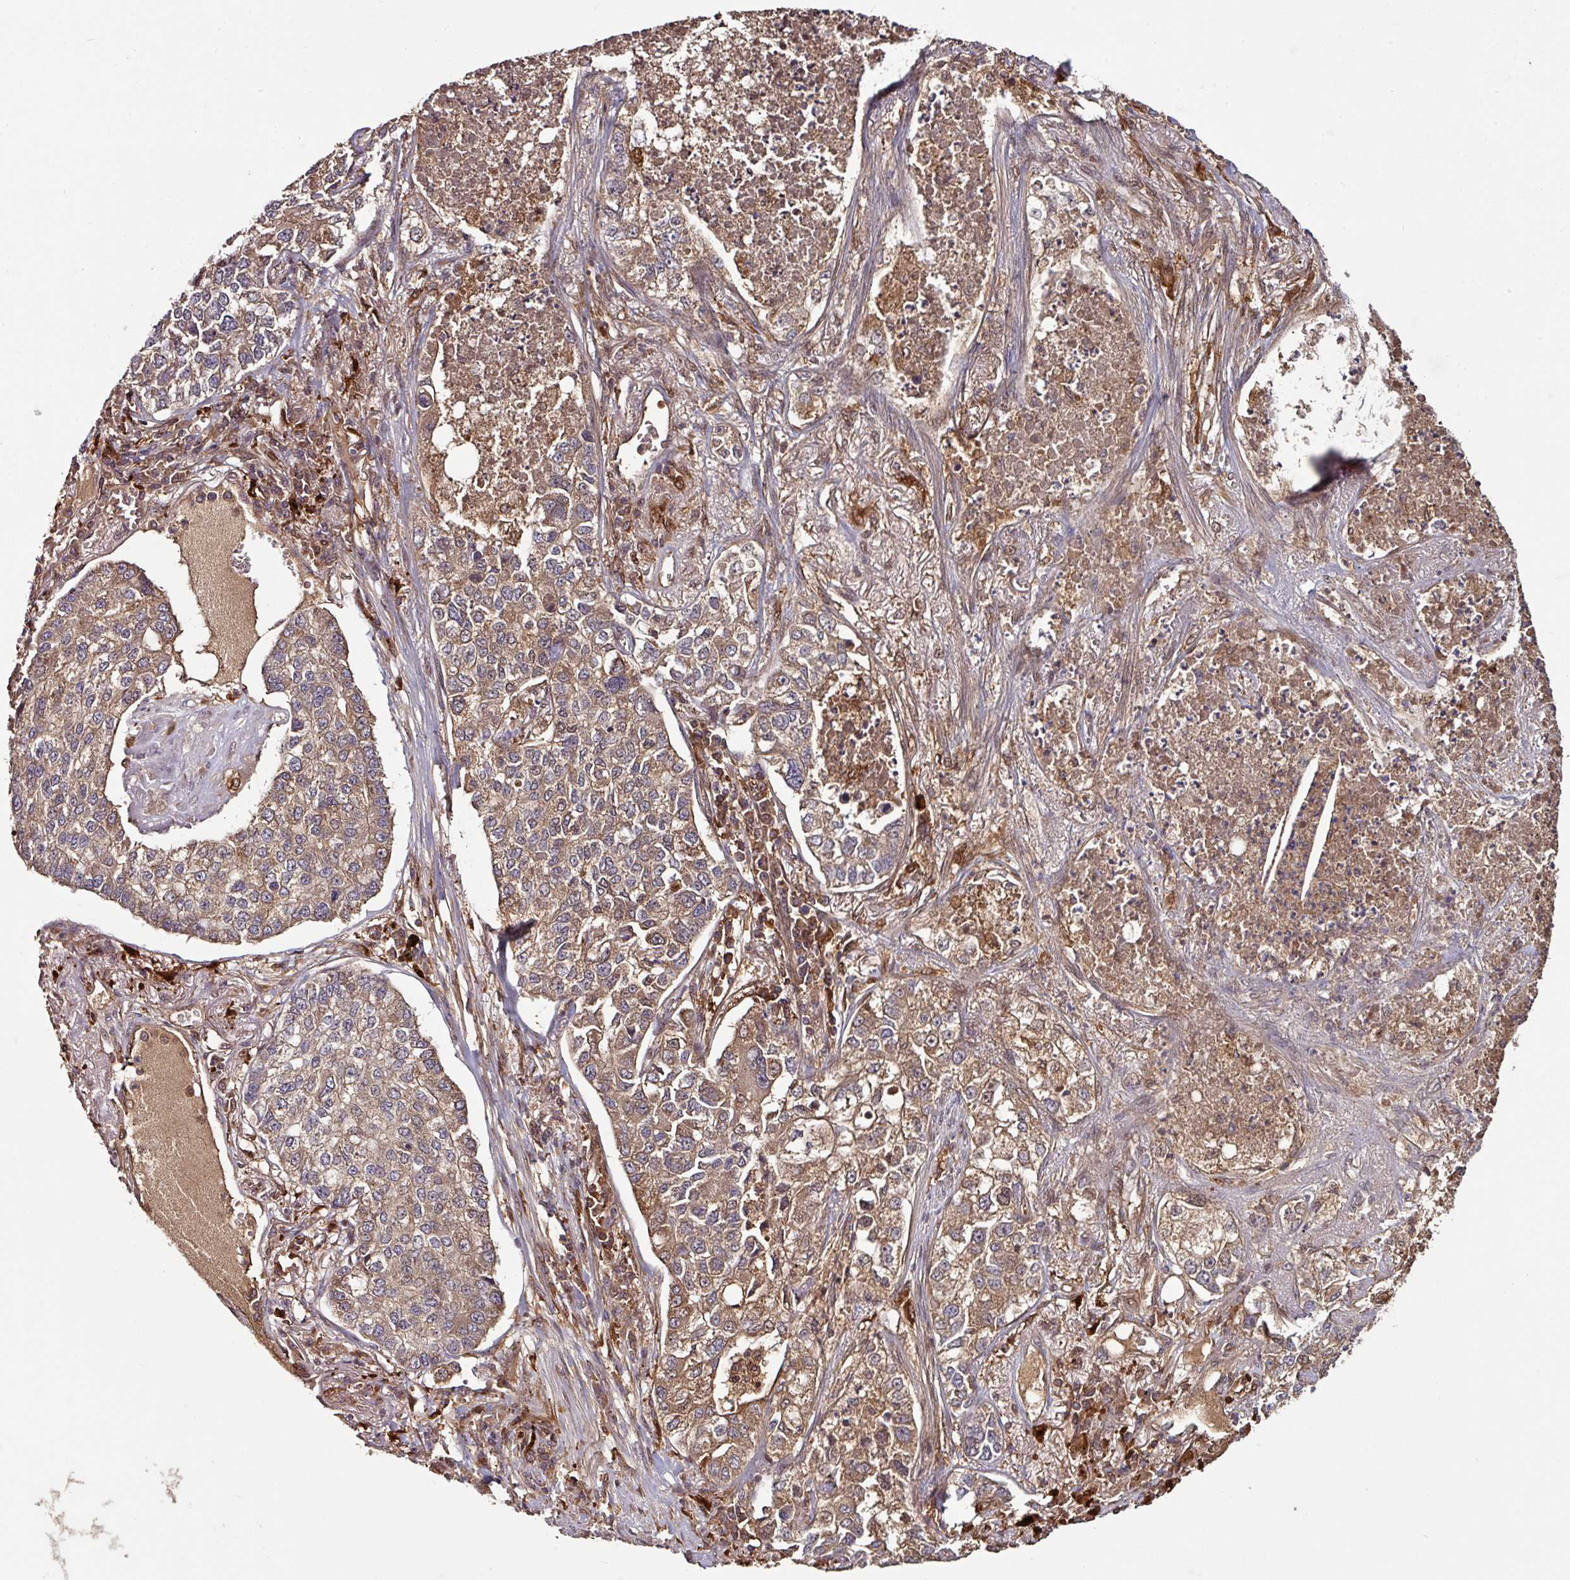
{"staining": {"intensity": "moderate", "quantity": ">75%", "location": "cytoplasmic/membranous"}, "tissue": "lung cancer", "cell_type": "Tumor cells", "image_type": "cancer", "snomed": [{"axis": "morphology", "description": "Adenocarcinoma, NOS"}, {"axis": "topography", "description": "Lung"}], "caption": "Immunohistochemical staining of human lung cancer (adenocarcinoma) shows moderate cytoplasmic/membranous protein expression in about >75% of tumor cells.", "gene": "GNPDA1", "patient": {"sex": "male", "age": 49}}